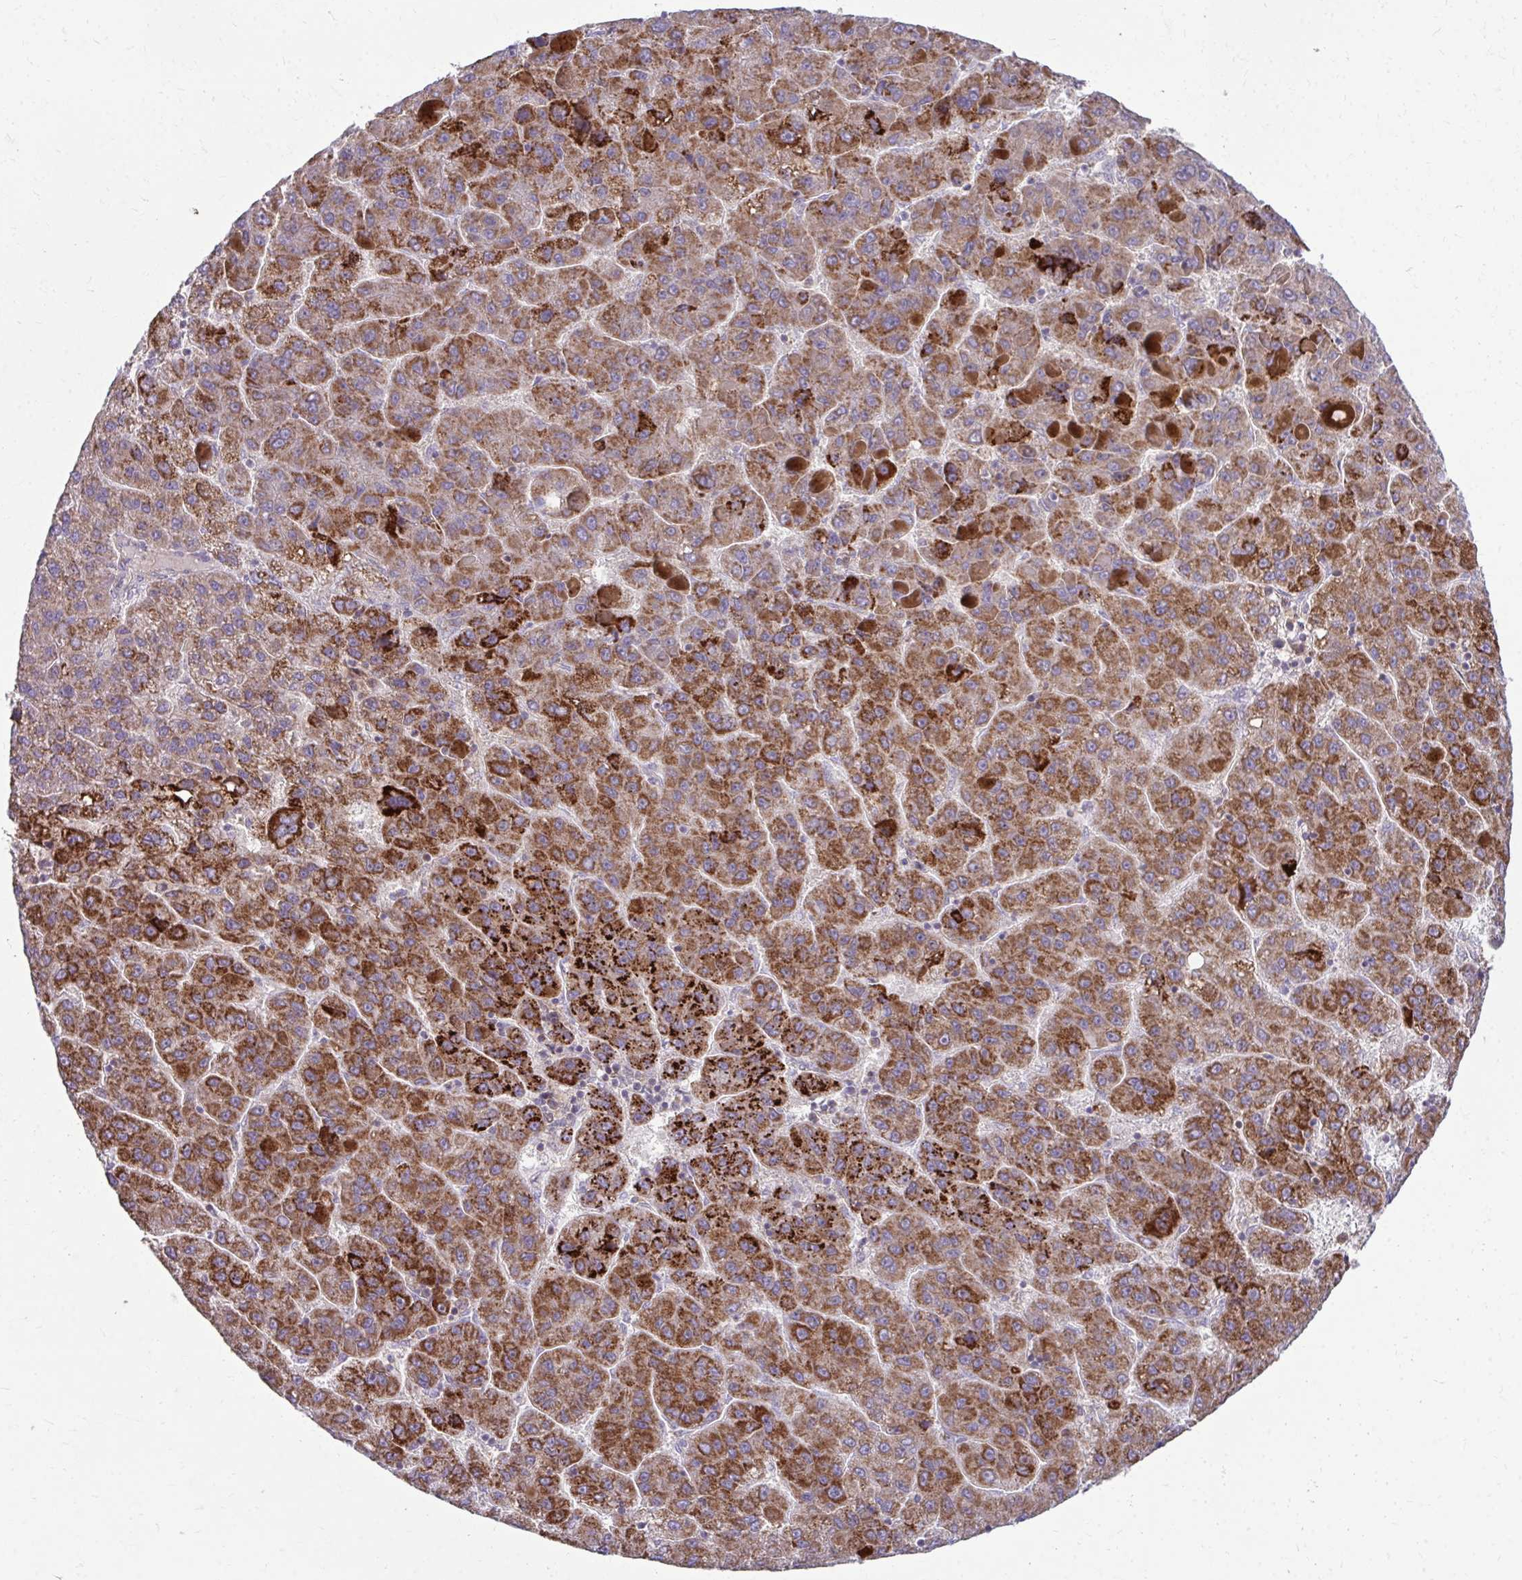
{"staining": {"intensity": "strong", "quantity": ">75%", "location": "cytoplasmic/membranous"}, "tissue": "liver cancer", "cell_type": "Tumor cells", "image_type": "cancer", "snomed": [{"axis": "morphology", "description": "Carcinoma, Hepatocellular, NOS"}, {"axis": "topography", "description": "Liver"}], "caption": "Immunohistochemical staining of liver hepatocellular carcinoma shows high levels of strong cytoplasmic/membranous protein staining in about >75% of tumor cells.", "gene": "C16orf54", "patient": {"sex": "female", "age": 82}}